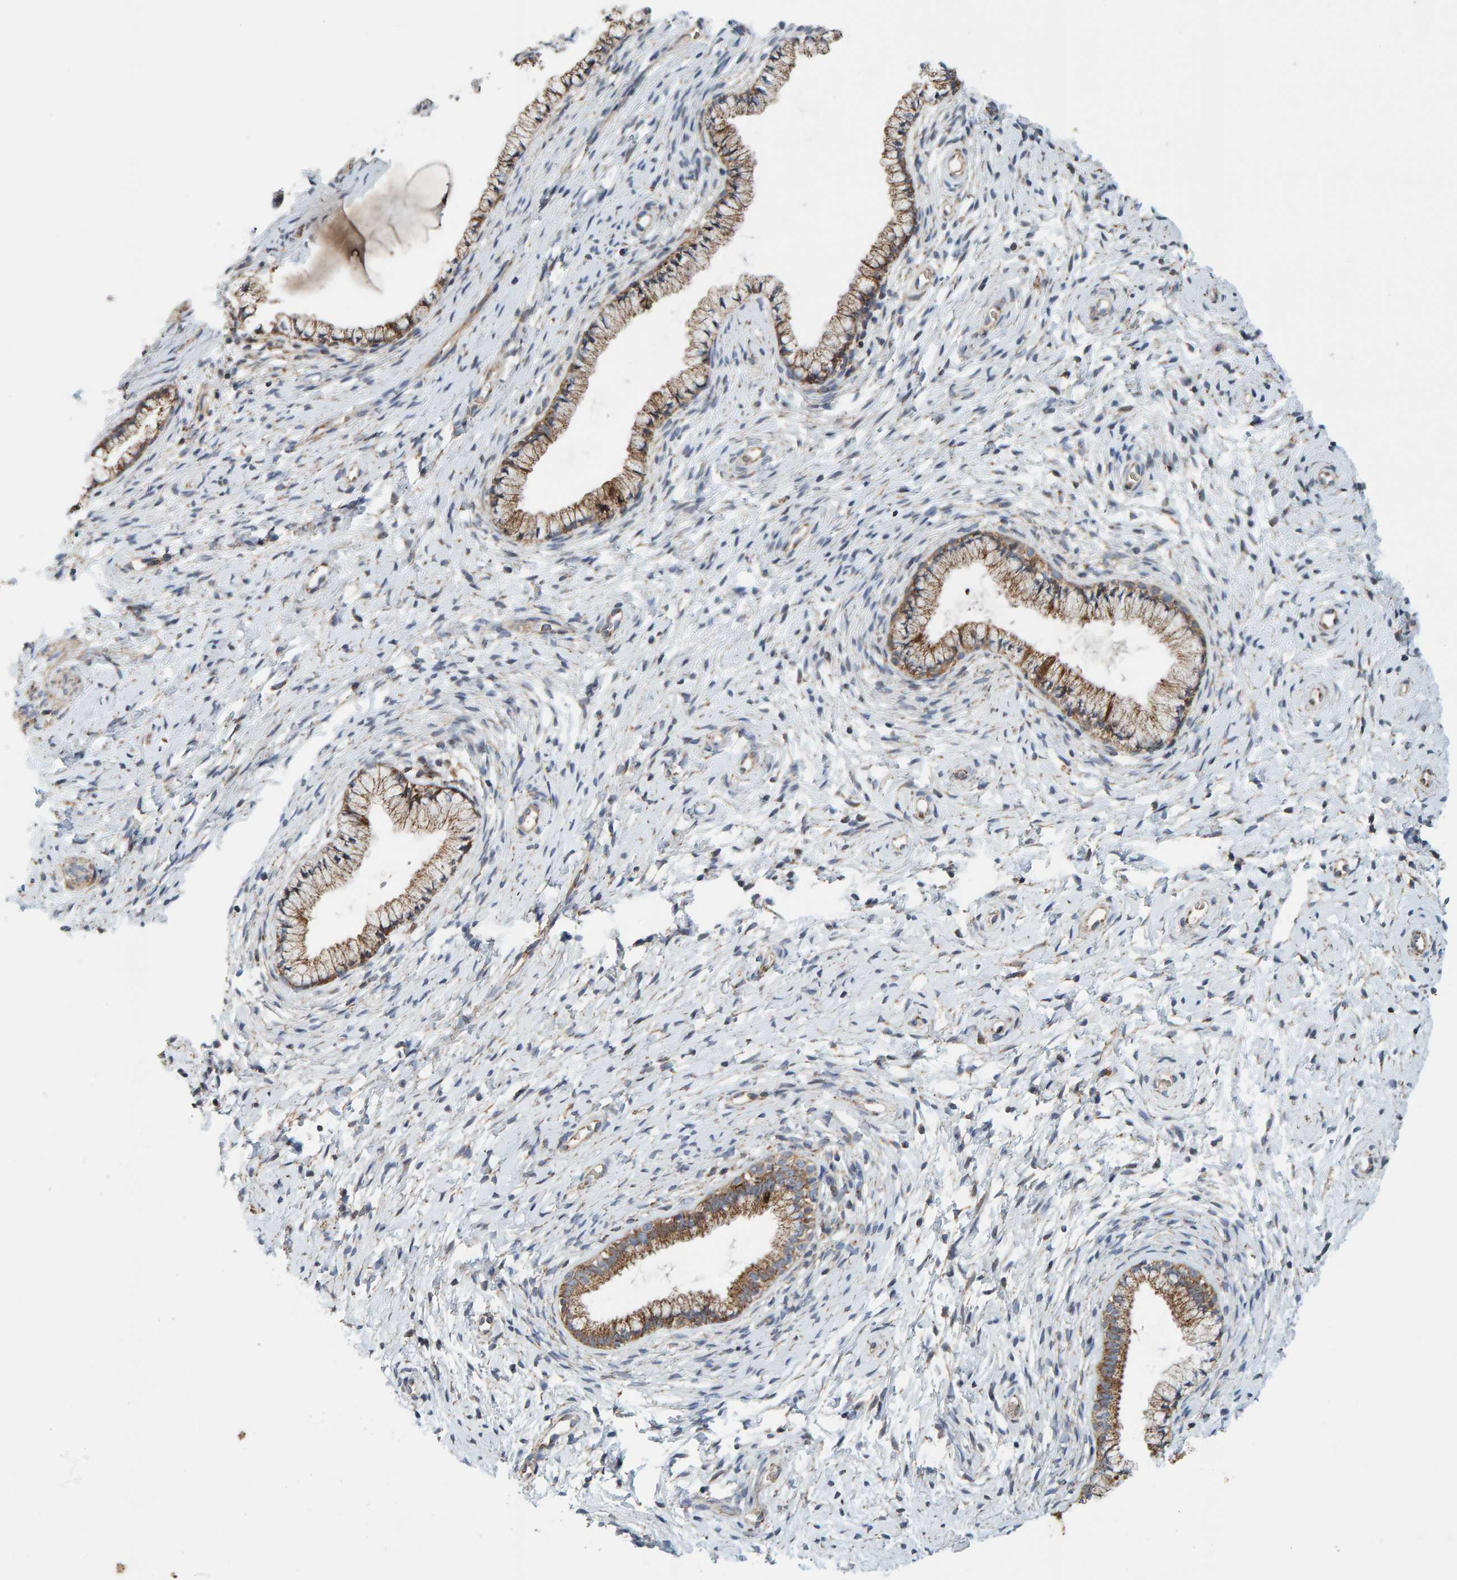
{"staining": {"intensity": "moderate", "quantity": ">75%", "location": "cytoplasmic/membranous"}, "tissue": "cervix", "cell_type": "Glandular cells", "image_type": "normal", "snomed": [{"axis": "morphology", "description": "Normal tissue, NOS"}, {"axis": "topography", "description": "Cervix"}], "caption": "A brown stain shows moderate cytoplasmic/membranous expression of a protein in glandular cells of benign cervix.", "gene": "MRPL45", "patient": {"sex": "female", "age": 72}}